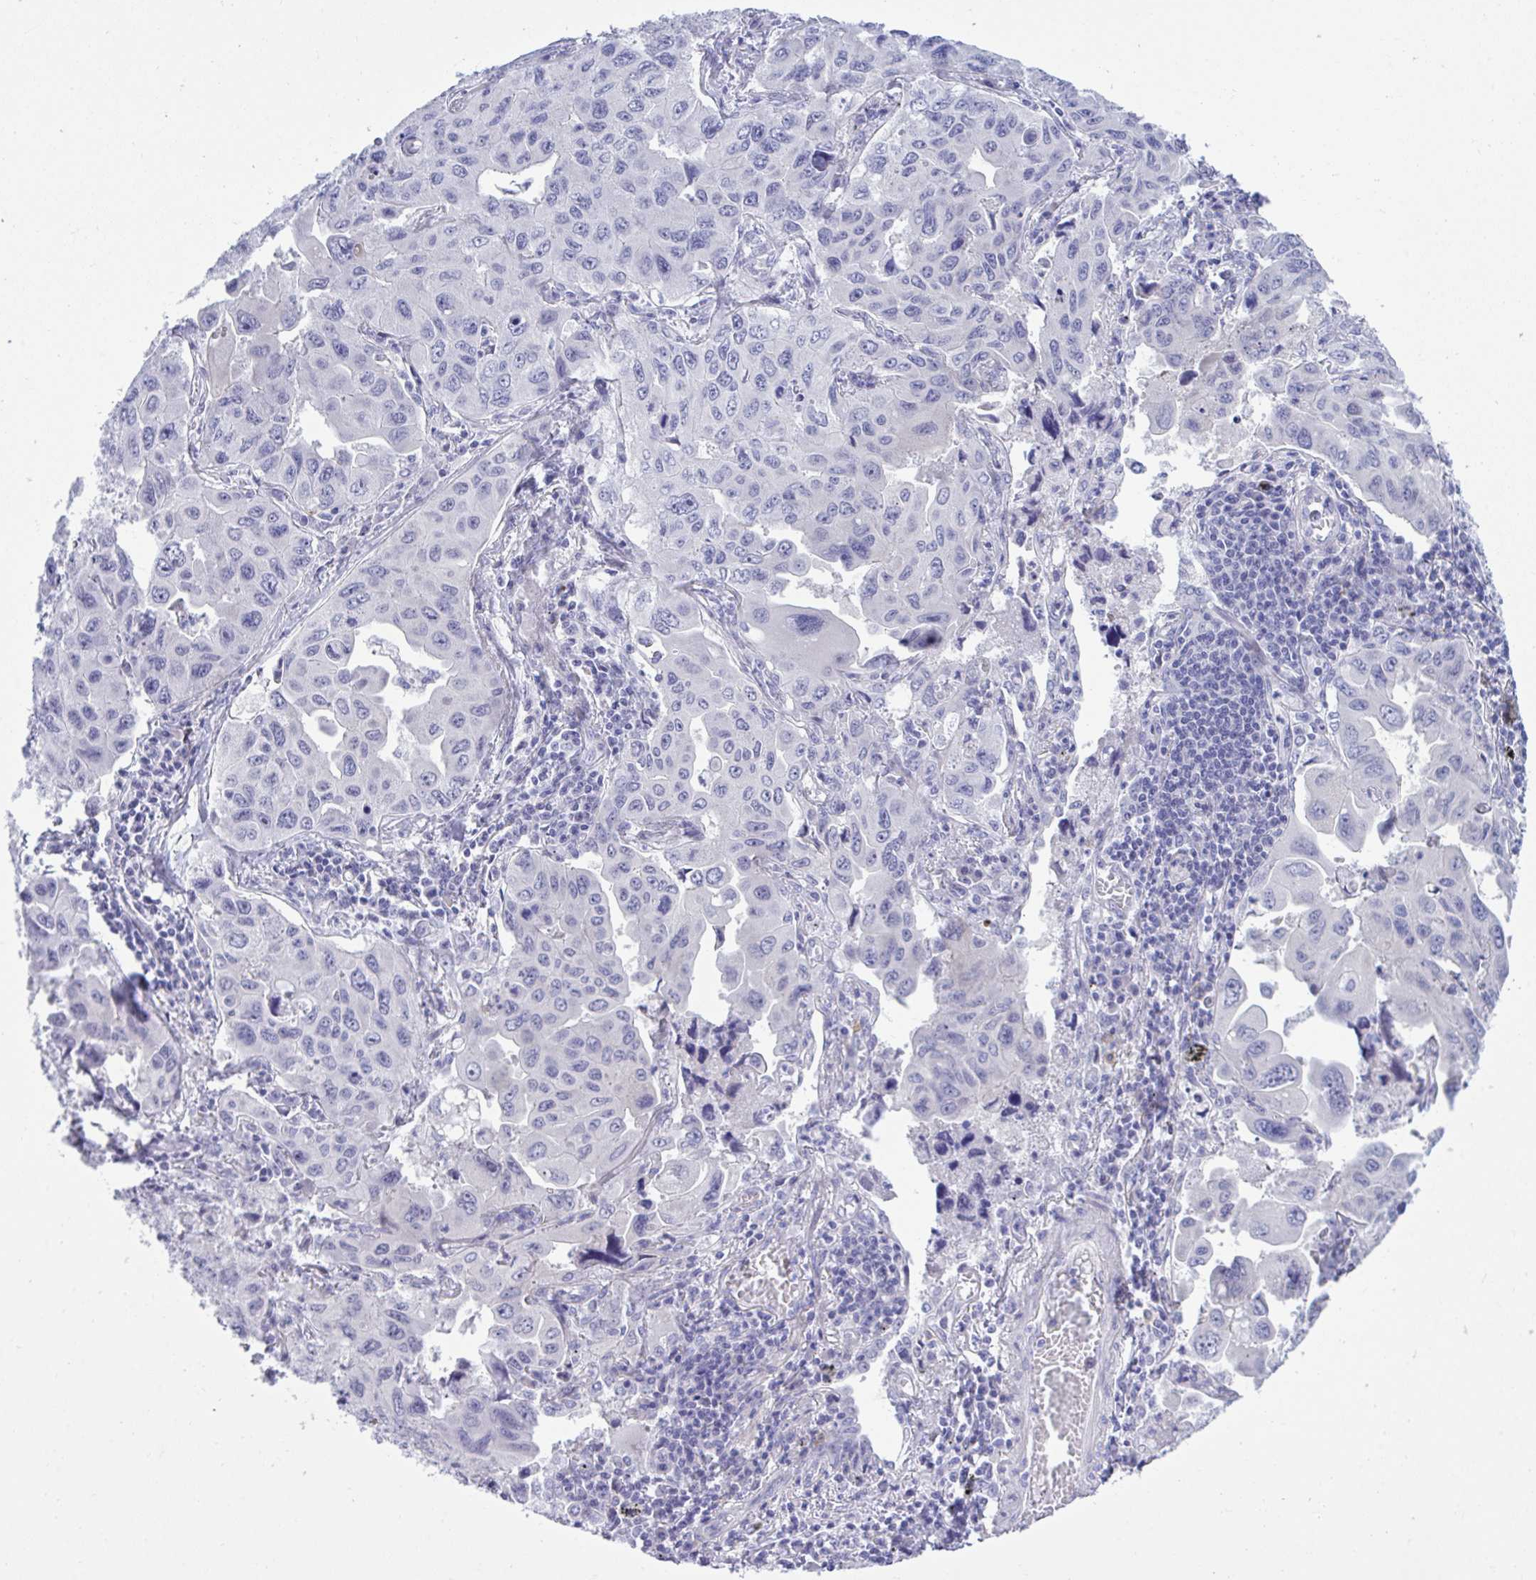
{"staining": {"intensity": "negative", "quantity": "none", "location": "none"}, "tissue": "lung cancer", "cell_type": "Tumor cells", "image_type": "cancer", "snomed": [{"axis": "morphology", "description": "Adenocarcinoma, NOS"}, {"axis": "topography", "description": "Lung"}], "caption": "An IHC photomicrograph of lung cancer (adenocarcinoma) is shown. There is no staining in tumor cells of lung cancer (adenocarcinoma).", "gene": "MED9", "patient": {"sex": "male", "age": 64}}